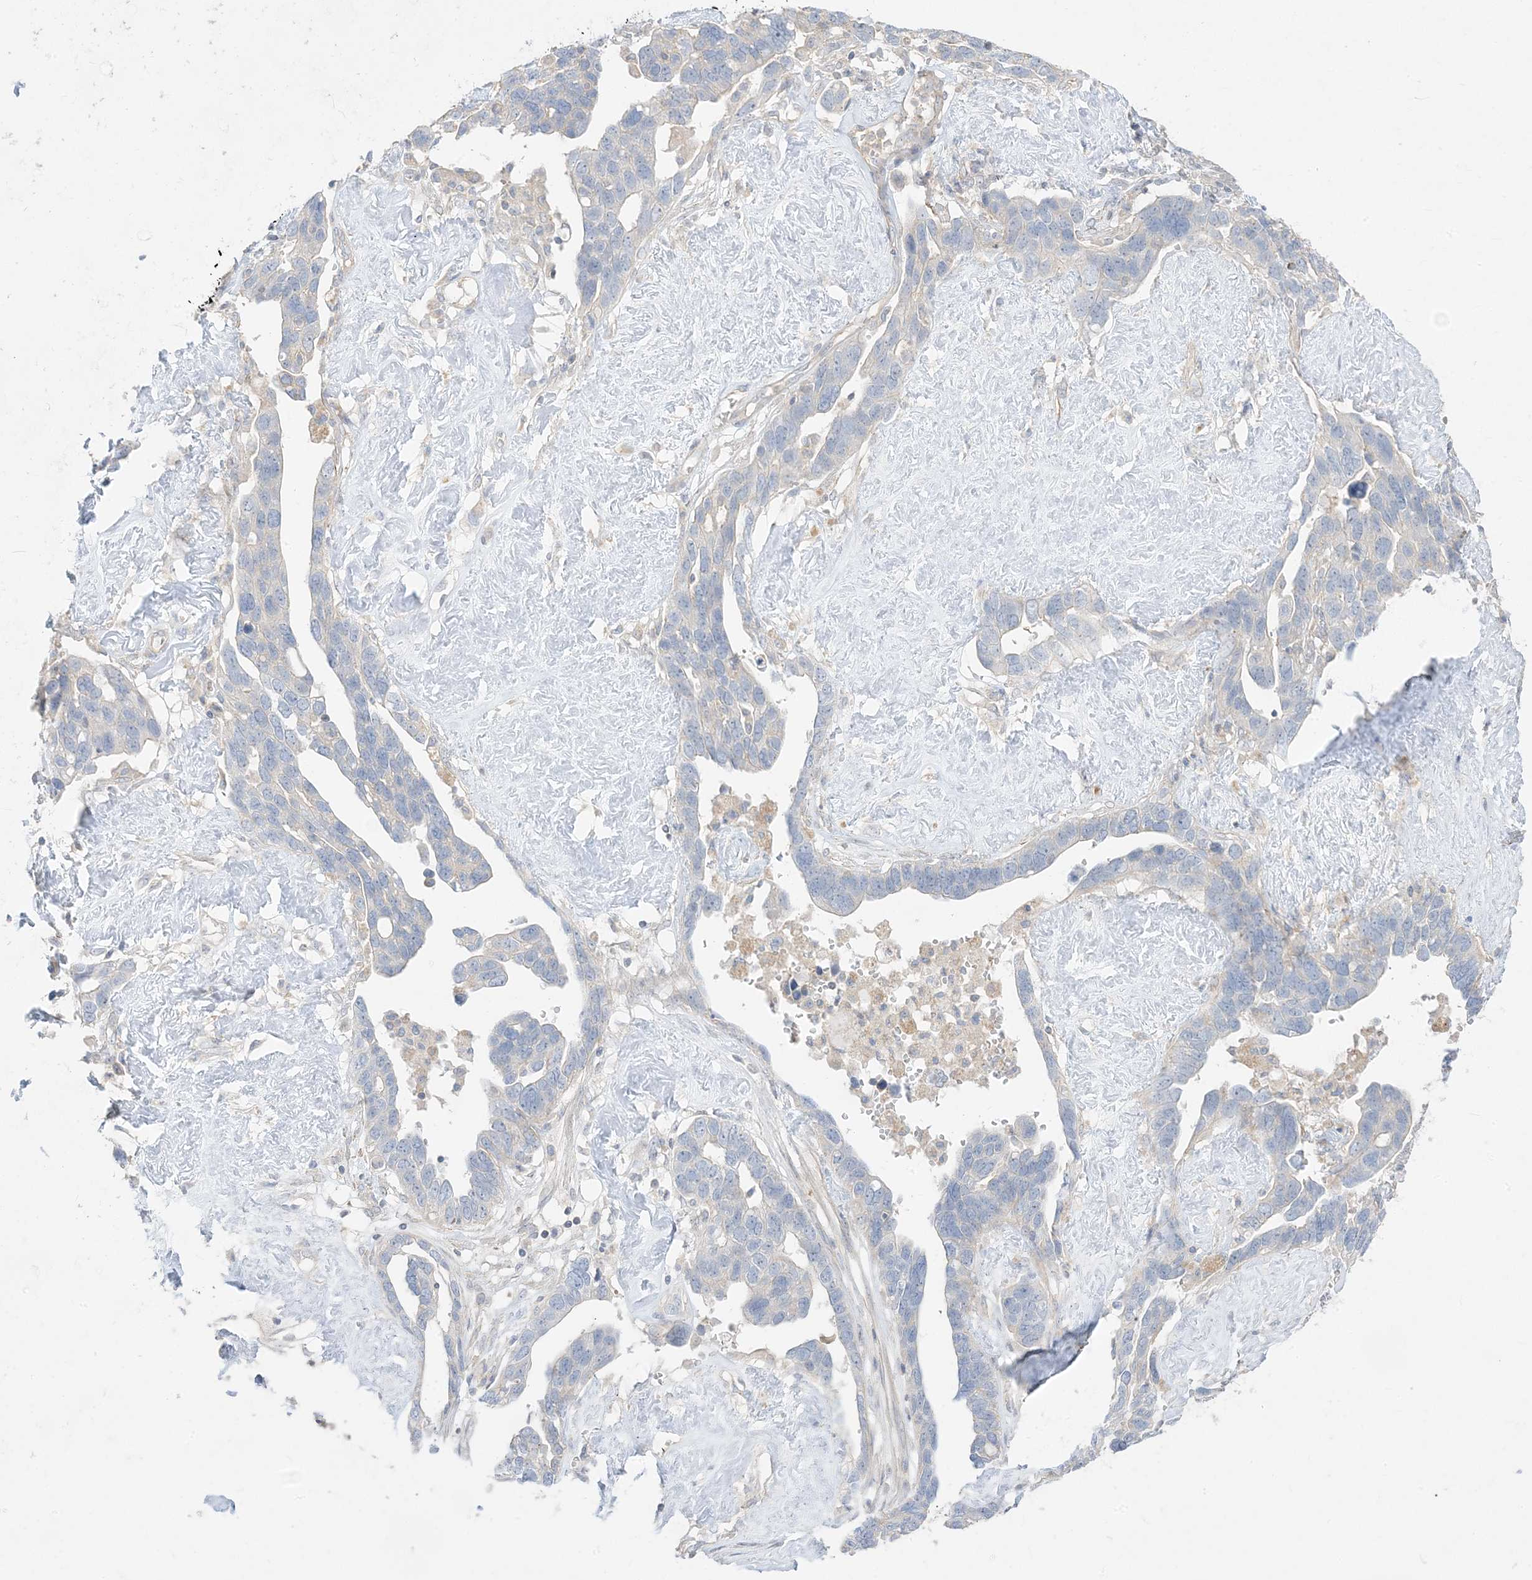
{"staining": {"intensity": "negative", "quantity": "none", "location": "none"}, "tissue": "ovarian cancer", "cell_type": "Tumor cells", "image_type": "cancer", "snomed": [{"axis": "morphology", "description": "Cystadenocarcinoma, serous, NOS"}, {"axis": "topography", "description": "Ovary"}], "caption": "Immunohistochemistry photomicrograph of human ovarian cancer (serous cystadenocarcinoma) stained for a protein (brown), which reveals no staining in tumor cells.", "gene": "ARHGEF9", "patient": {"sex": "female", "age": 54}}